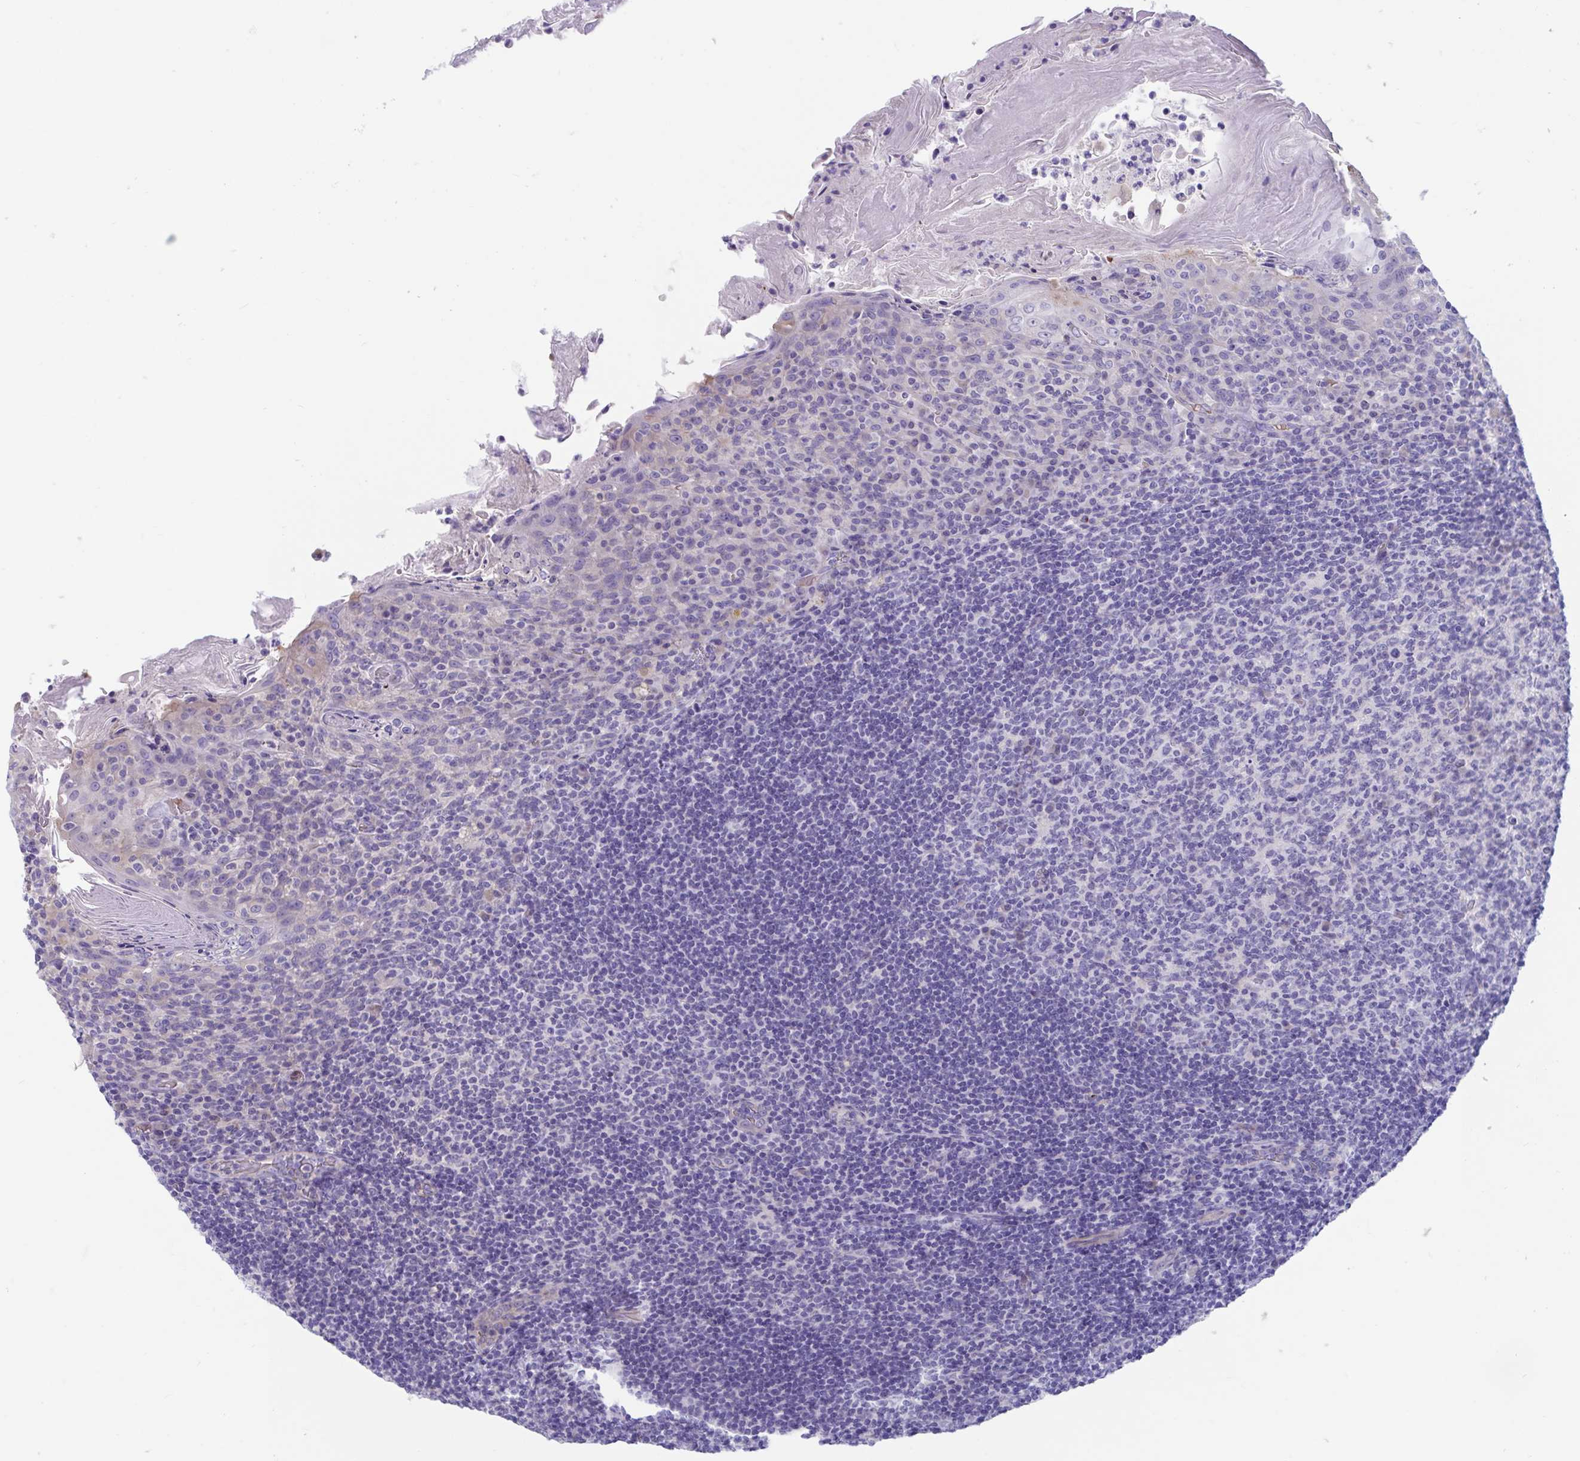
{"staining": {"intensity": "negative", "quantity": "none", "location": "none"}, "tissue": "tonsil", "cell_type": "Germinal center cells", "image_type": "normal", "snomed": [{"axis": "morphology", "description": "Normal tissue, NOS"}, {"axis": "topography", "description": "Tonsil"}], "caption": "A high-resolution image shows immunohistochemistry staining of normal tonsil, which shows no significant positivity in germinal center cells. (DAB immunohistochemistry (IHC) with hematoxylin counter stain).", "gene": "TTC30A", "patient": {"sex": "female", "age": 10}}